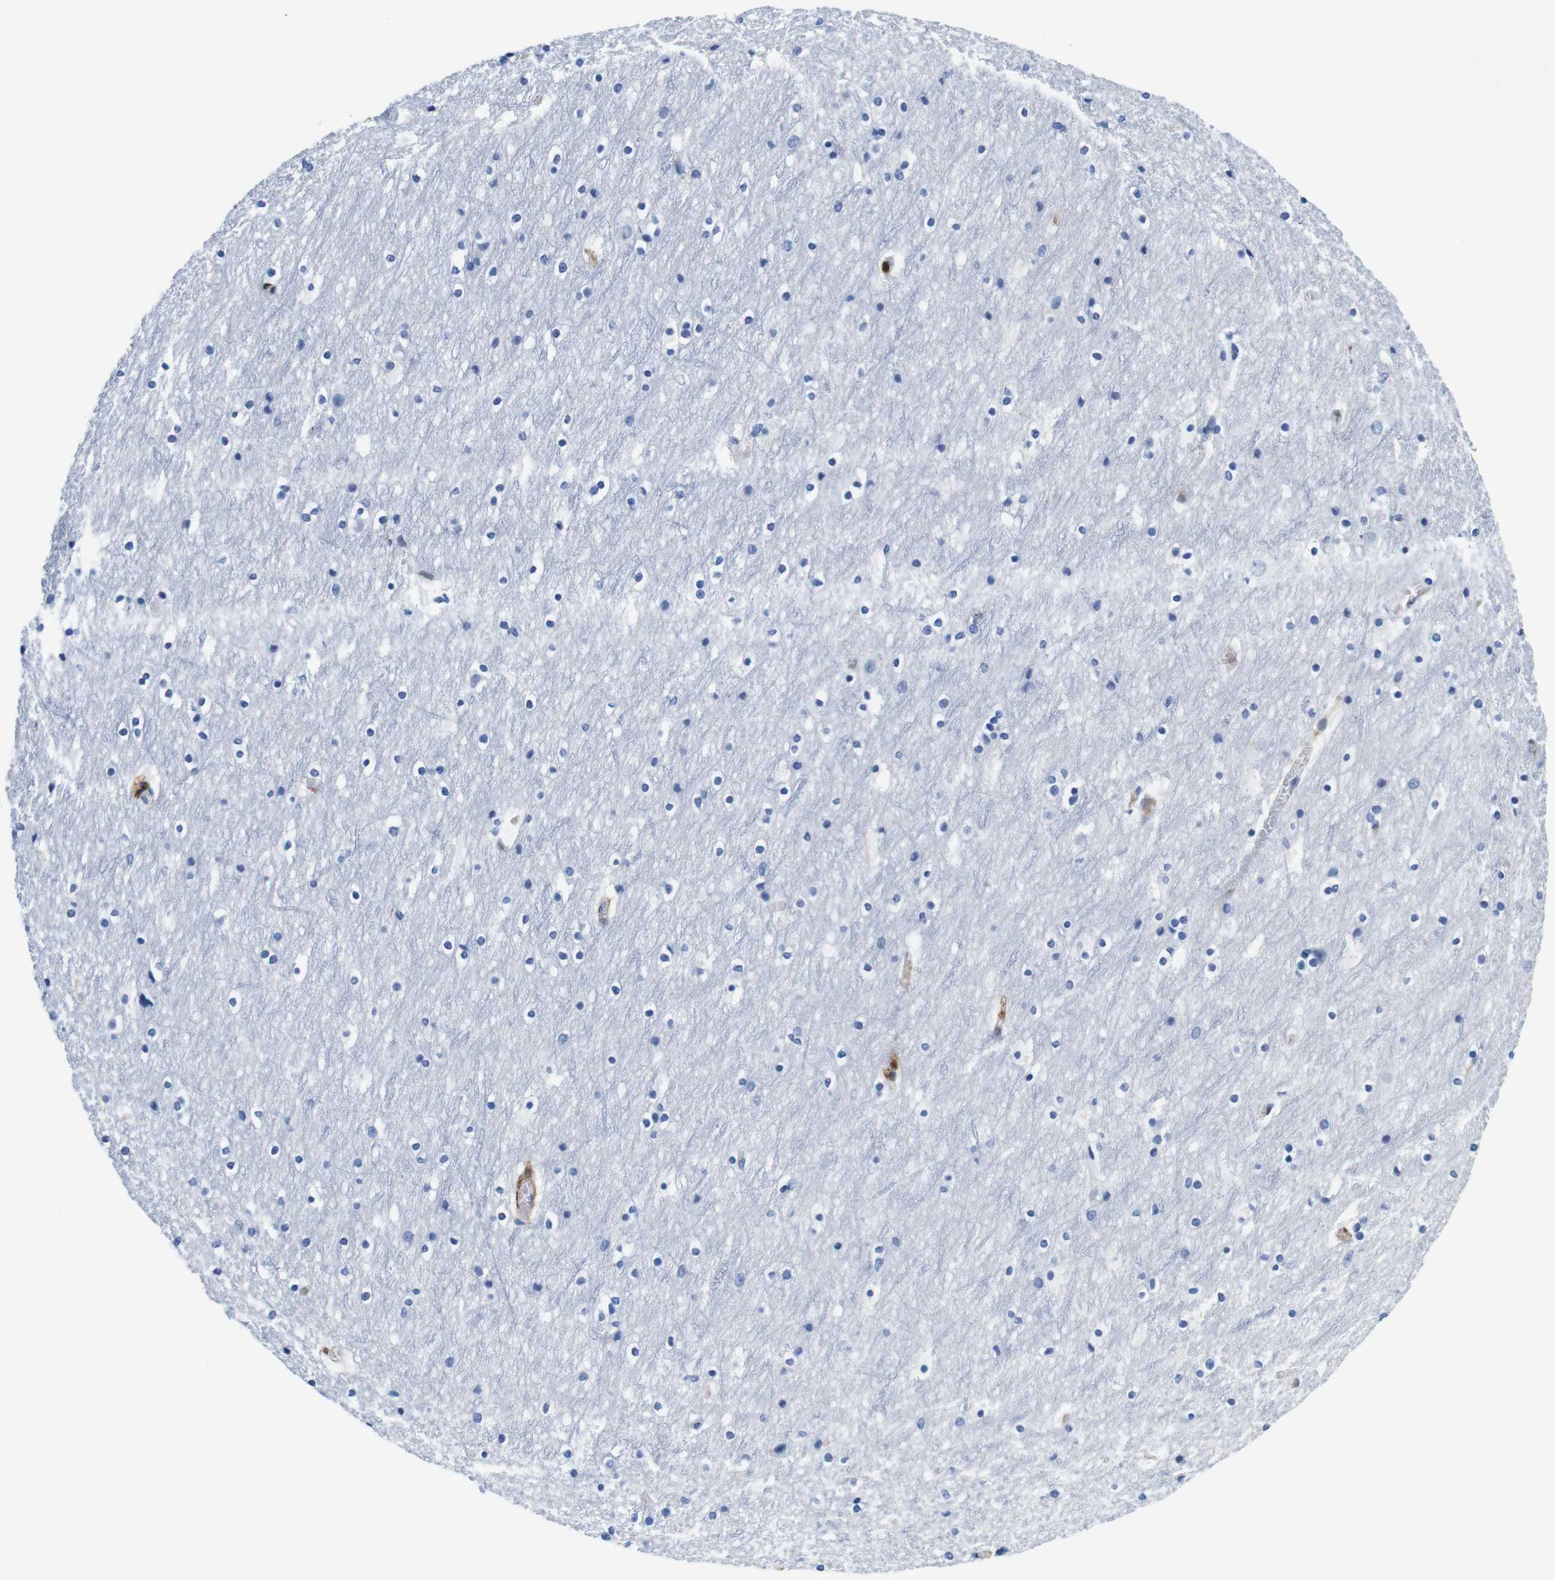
{"staining": {"intensity": "moderate", "quantity": "25%-75%", "location": "cytoplasmic/membranous"}, "tissue": "cerebral cortex", "cell_type": "Endothelial cells", "image_type": "normal", "snomed": [{"axis": "morphology", "description": "Normal tissue, NOS"}, {"axis": "topography", "description": "Cerebral cortex"}], "caption": "Endothelial cells reveal medium levels of moderate cytoplasmic/membranous positivity in approximately 25%-75% of cells in benign cerebral cortex.", "gene": "ANXA1", "patient": {"sex": "male", "age": 45}}